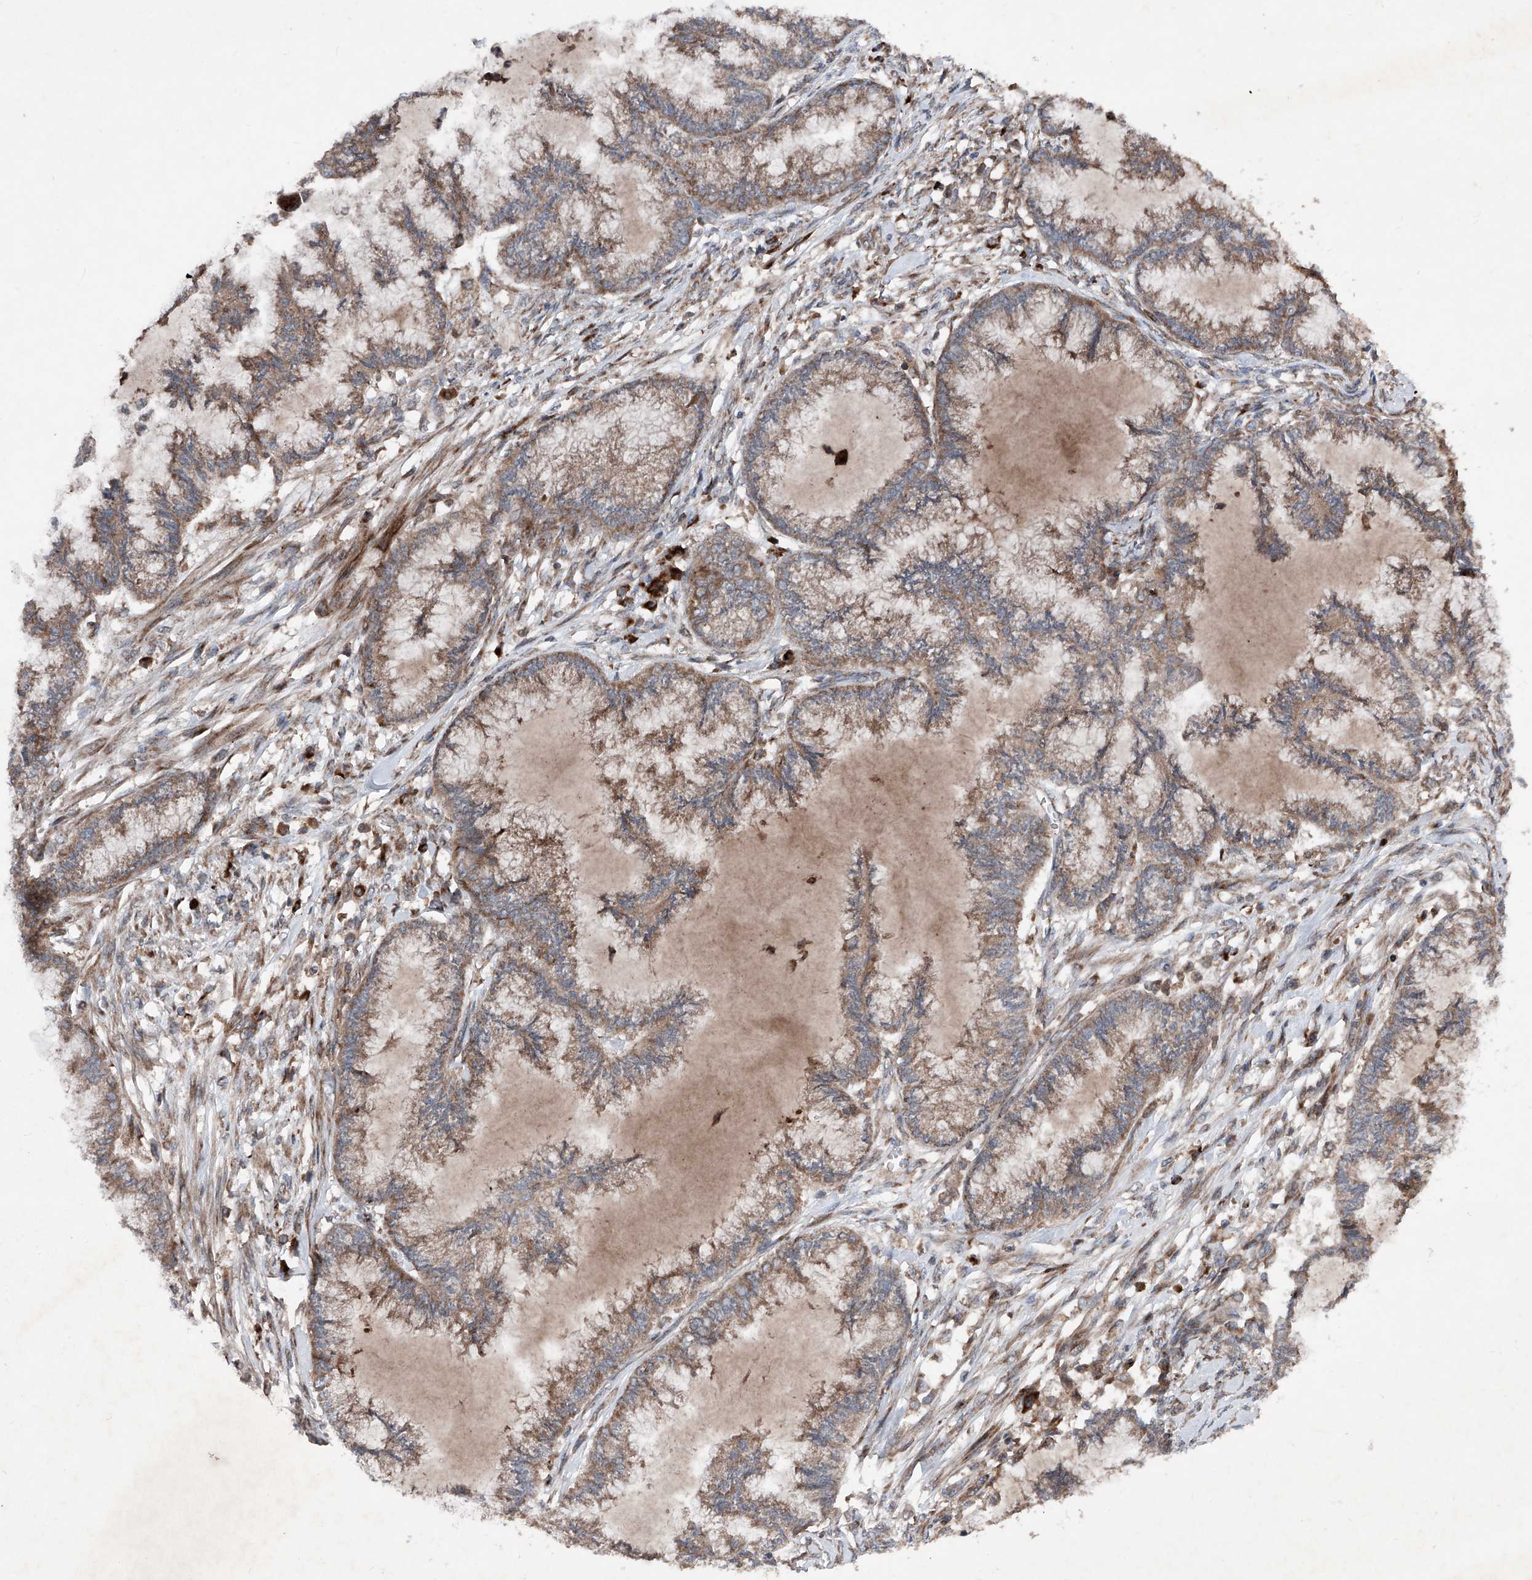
{"staining": {"intensity": "moderate", "quantity": ">75%", "location": "cytoplasmic/membranous"}, "tissue": "endometrial cancer", "cell_type": "Tumor cells", "image_type": "cancer", "snomed": [{"axis": "morphology", "description": "Adenocarcinoma, NOS"}, {"axis": "topography", "description": "Endometrium"}], "caption": "Approximately >75% of tumor cells in endometrial cancer show moderate cytoplasmic/membranous protein staining as visualized by brown immunohistochemical staining.", "gene": "DAD1", "patient": {"sex": "female", "age": 86}}